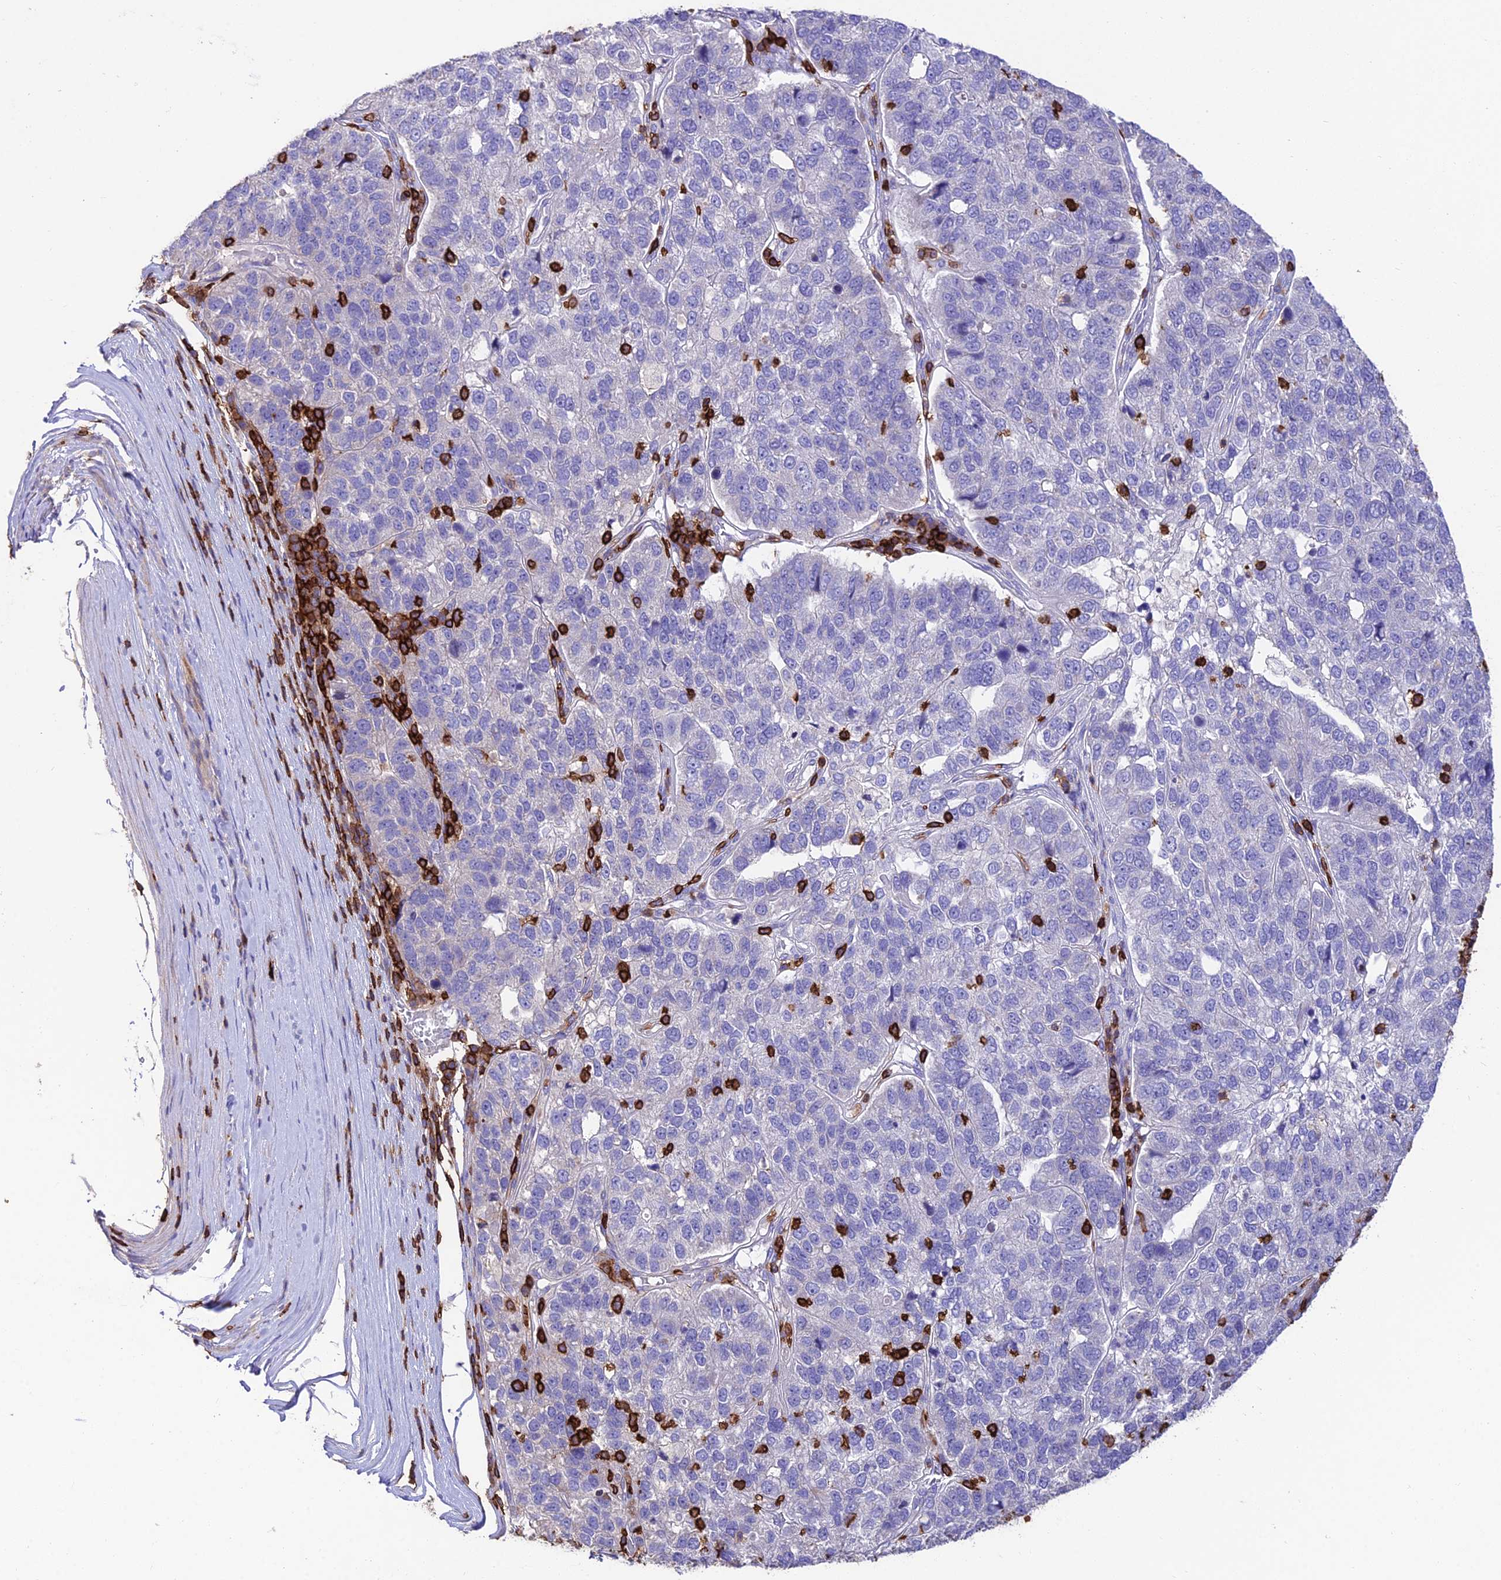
{"staining": {"intensity": "negative", "quantity": "none", "location": "none"}, "tissue": "pancreatic cancer", "cell_type": "Tumor cells", "image_type": "cancer", "snomed": [{"axis": "morphology", "description": "Adenocarcinoma, NOS"}, {"axis": "topography", "description": "Pancreas"}], "caption": "Immunohistochemistry micrograph of neoplastic tissue: human pancreatic cancer stained with DAB shows no significant protein expression in tumor cells. (DAB (3,3'-diaminobenzidine) IHC with hematoxylin counter stain).", "gene": "PTPRCAP", "patient": {"sex": "female", "age": 61}}